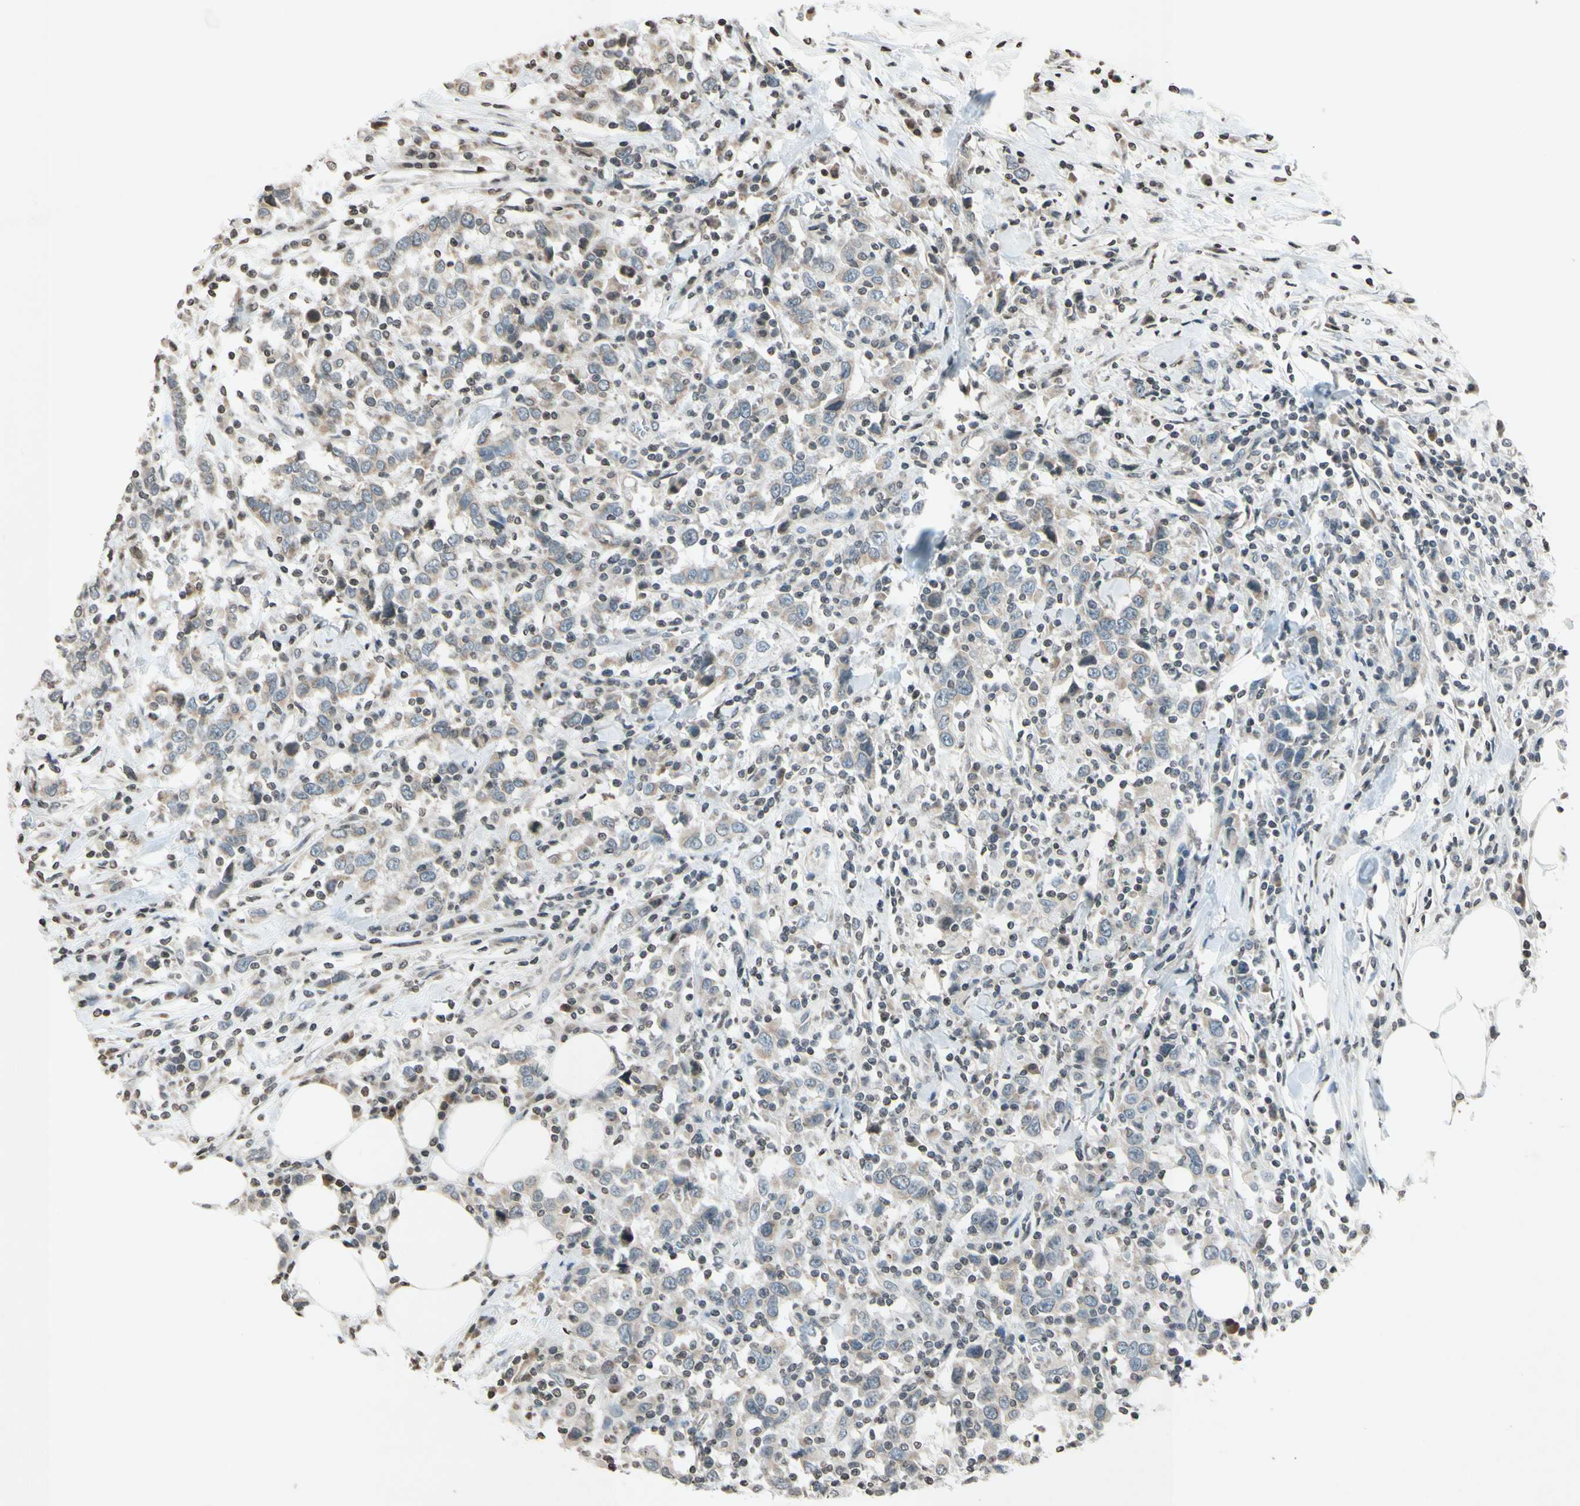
{"staining": {"intensity": "weak", "quantity": ">75%", "location": "cytoplasmic/membranous"}, "tissue": "urothelial cancer", "cell_type": "Tumor cells", "image_type": "cancer", "snomed": [{"axis": "morphology", "description": "Urothelial carcinoma, High grade"}, {"axis": "topography", "description": "Urinary bladder"}], "caption": "IHC (DAB) staining of human urothelial carcinoma (high-grade) shows weak cytoplasmic/membranous protein expression in approximately >75% of tumor cells. Nuclei are stained in blue.", "gene": "CLDN11", "patient": {"sex": "male", "age": 61}}